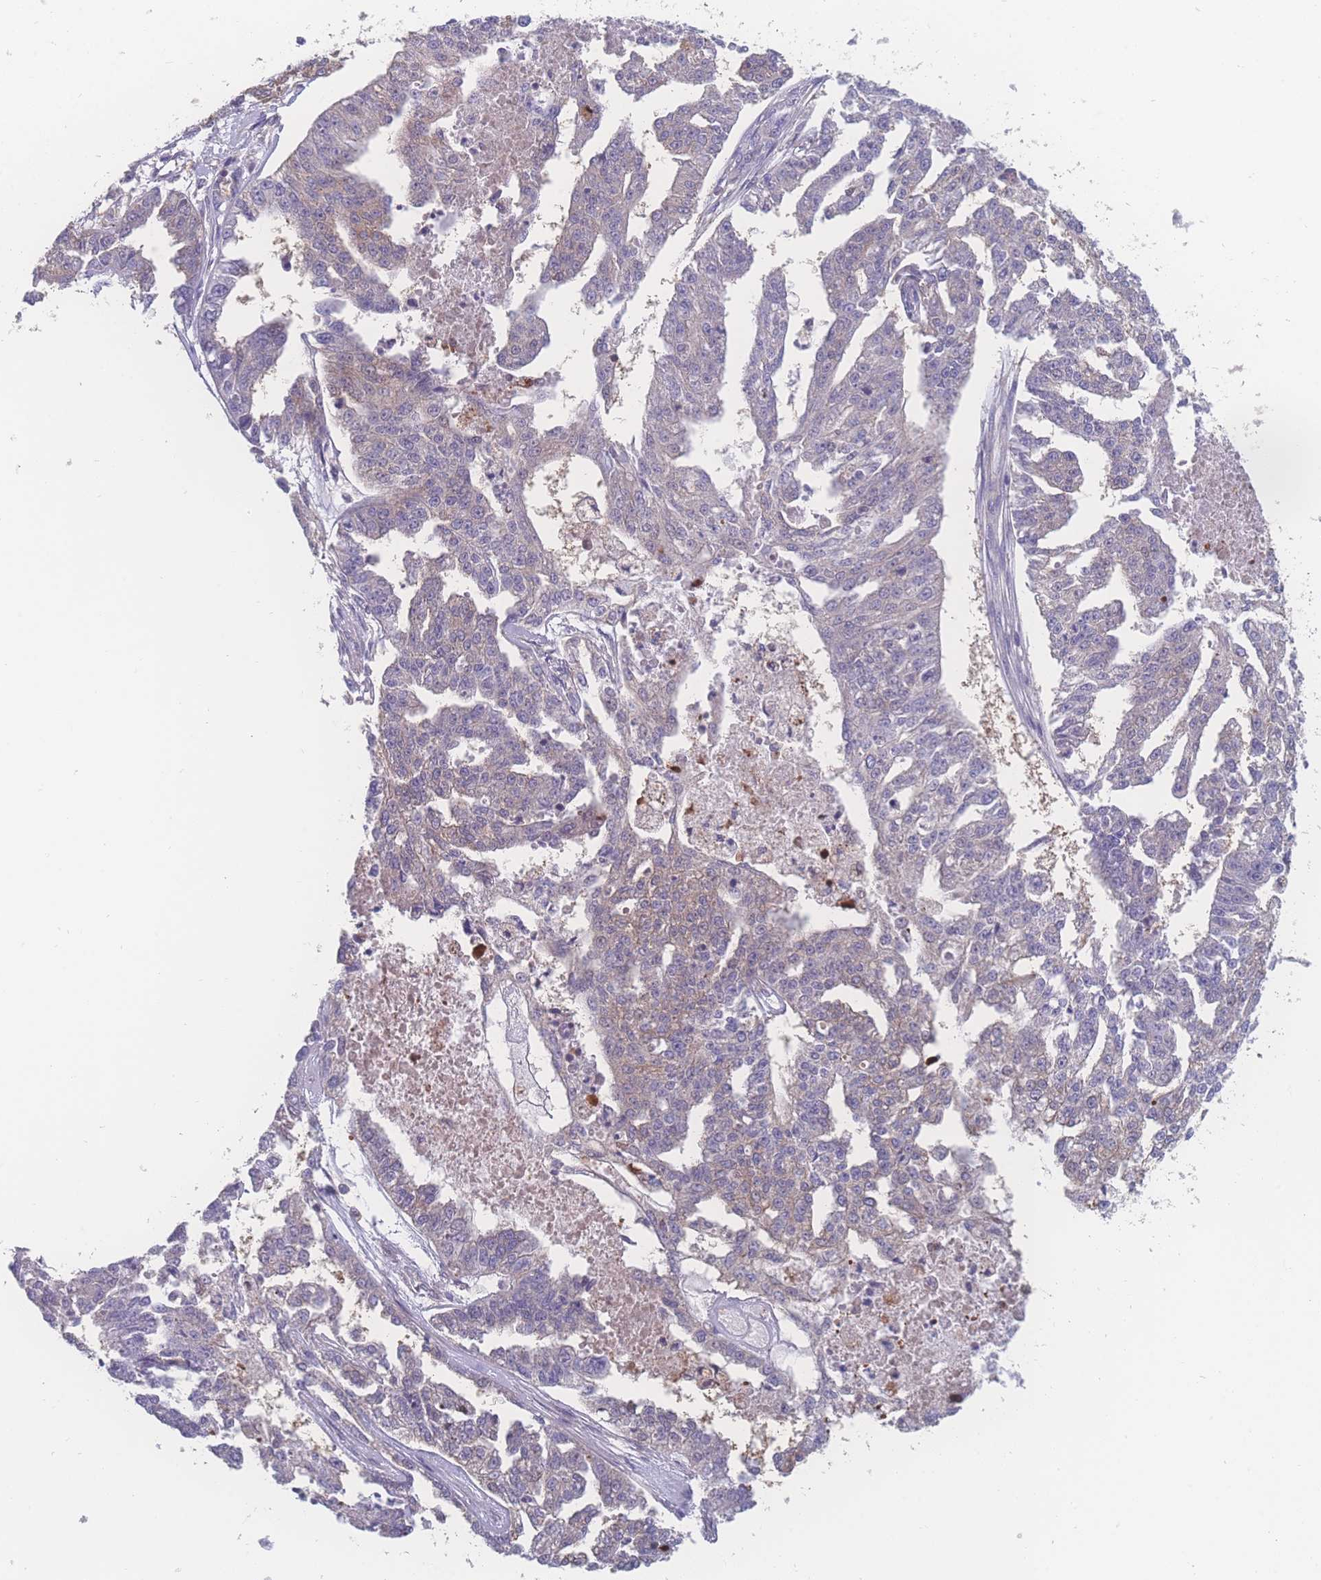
{"staining": {"intensity": "weak", "quantity": "<25%", "location": "cytoplasmic/membranous"}, "tissue": "ovarian cancer", "cell_type": "Tumor cells", "image_type": "cancer", "snomed": [{"axis": "morphology", "description": "Cystadenocarcinoma, serous, NOS"}, {"axis": "topography", "description": "Ovary"}], "caption": "This is an IHC photomicrograph of human ovarian cancer. There is no positivity in tumor cells.", "gene": "CFAP97", "patient": {"sex": "female", "age": 58}}